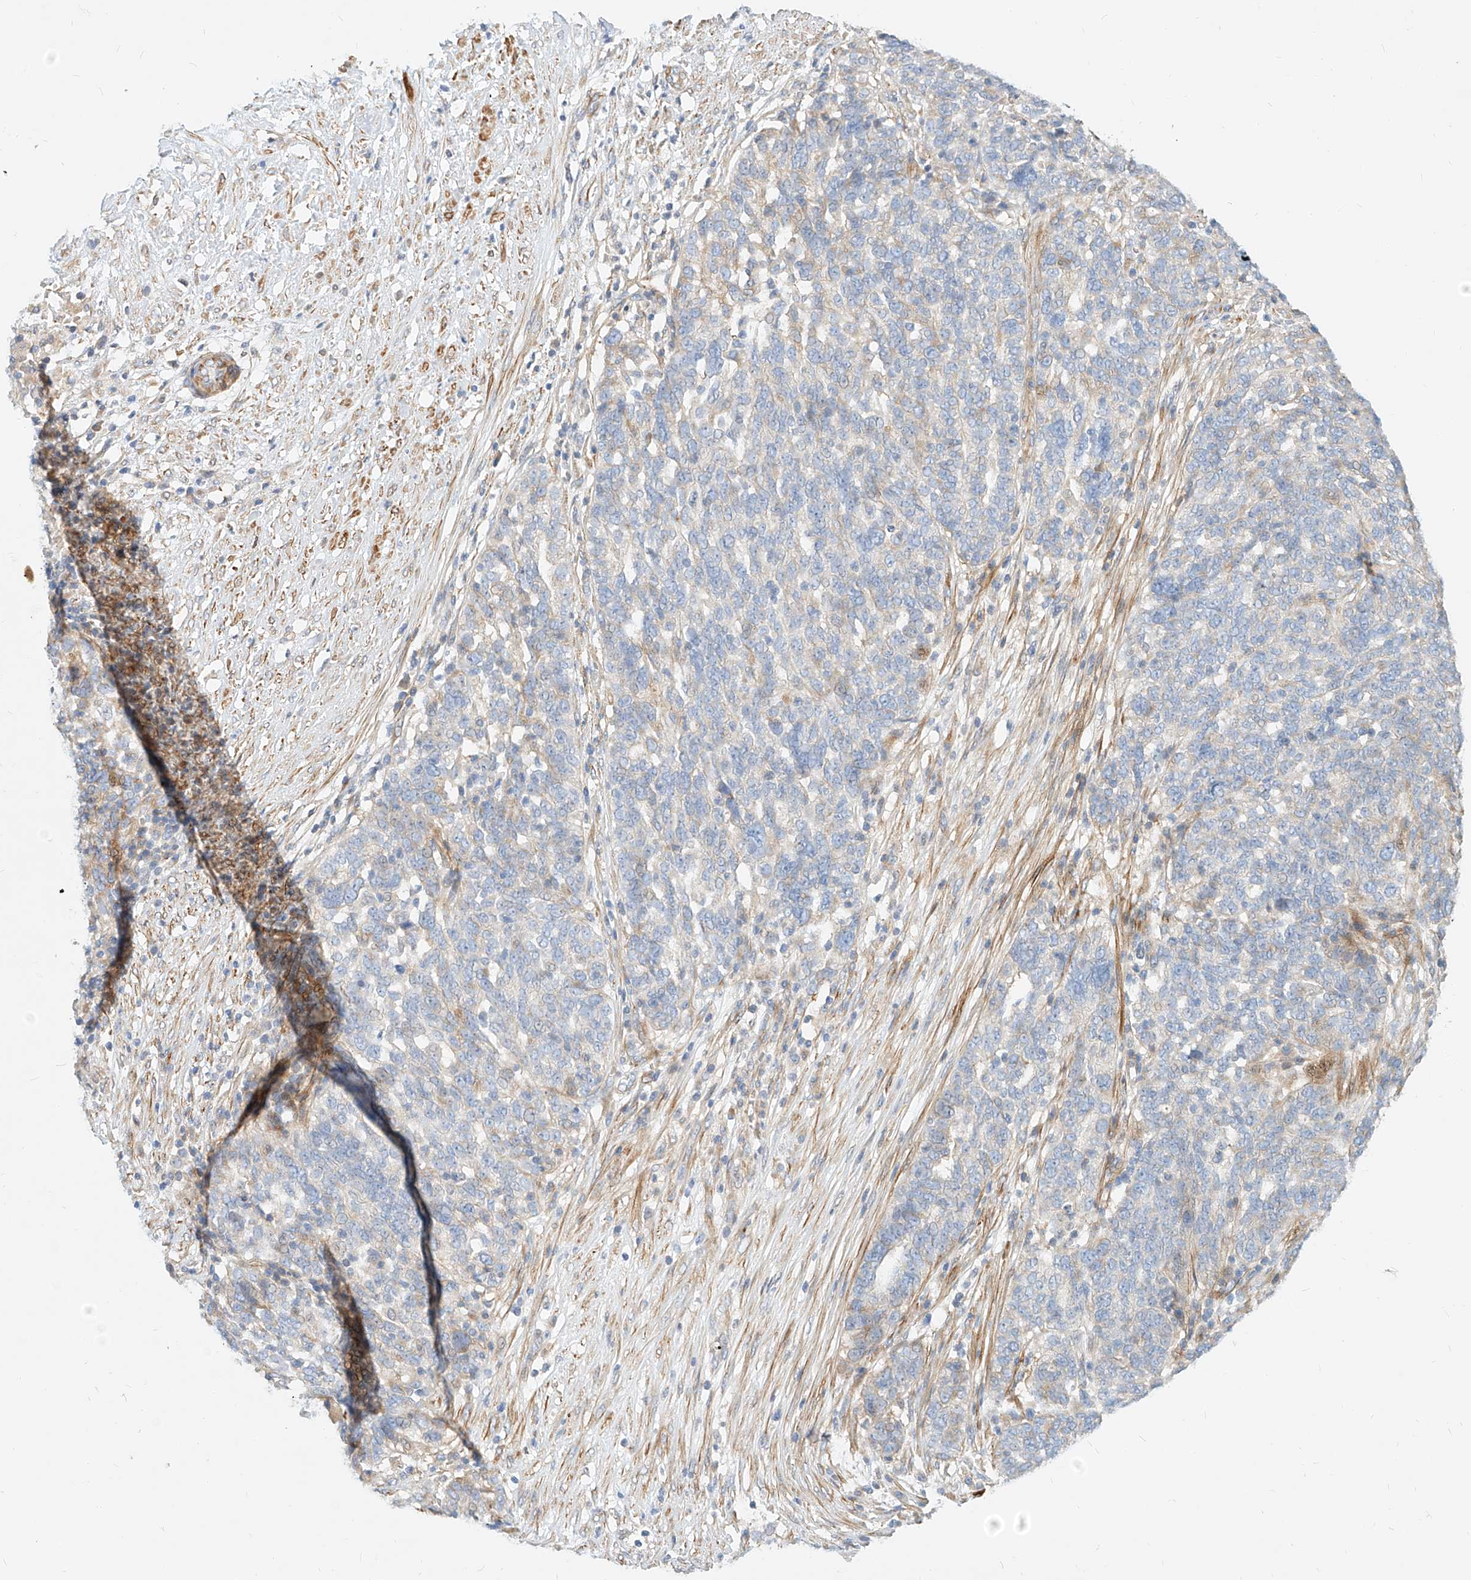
{"staining": {"intensity": "negative", "quantity": "none", "location": "none"}, "tissue": "ovarian cancer", "cell_type": "Tumor cells", "image_type": "cancer", "snomed": [{"axis": "morphology", "description": "Cystadenocarcinoma, serous, NOS"}, {"axis": "topography", "description": "Ovary"}], "caption": "Immunohistochemistry (IHC) of human ovarian cancer reveals no positivity in tumor cells. (DAB (3,3'-diaminobenzidine) immunohistochemistry (IHC), high magnification).", "gene": "KCNH5", "patient": {"sex": "female", "age": 59}}